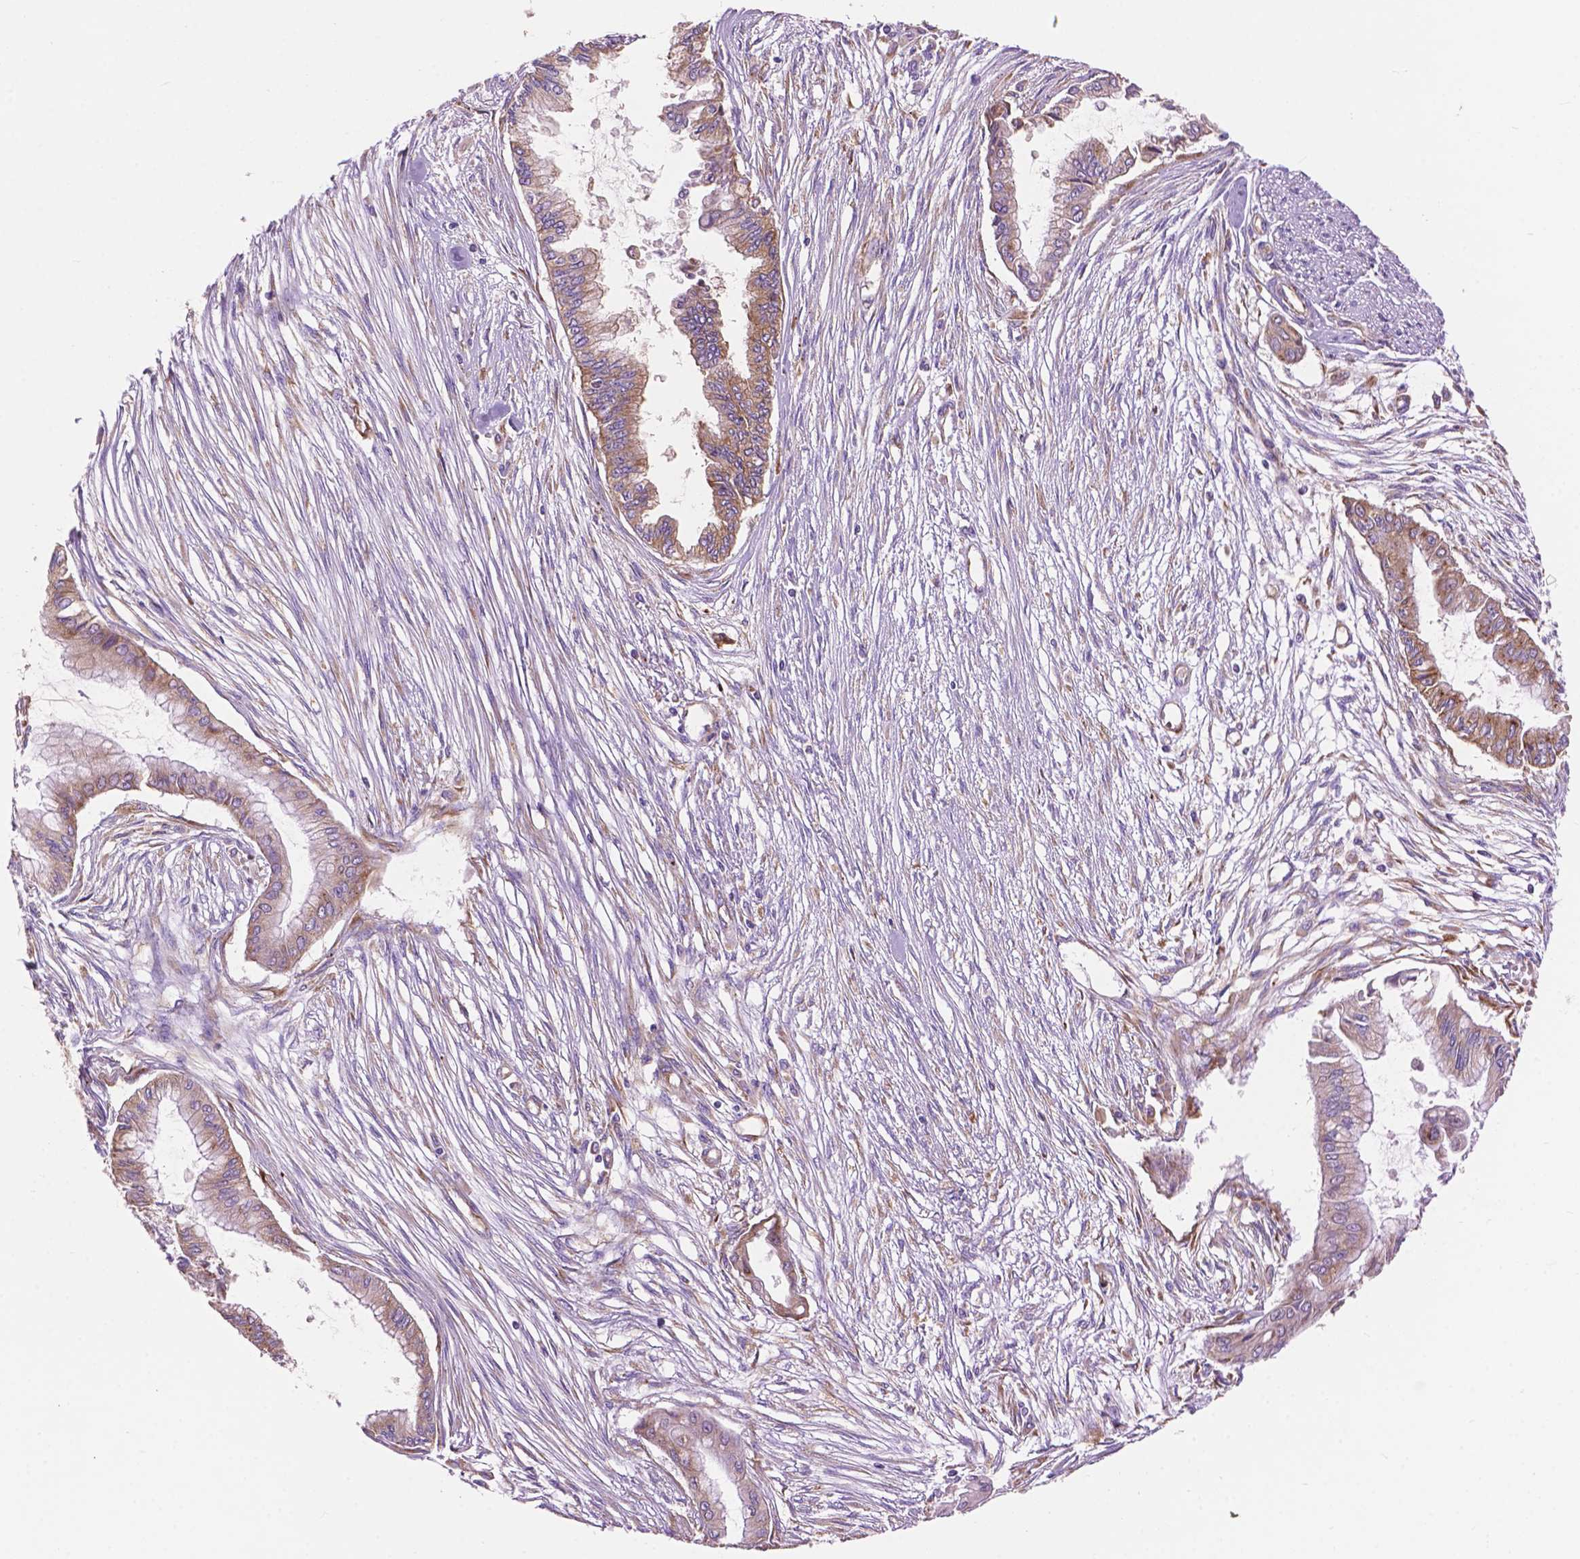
{"staining": {"intensity": "moderate", "quantity": ">75%", "location": "cytoplasmic/membranous"}, "tissue": "pancreatic cancer", "cell_type": "Tumor cells", "image_type": "cancer", "snomed": [{"axis": "morphology", "description": "Adenocarcinoma, NOS"}, {"axis": "topography", "description": "Pancreas"}], "caption": "Approximately >75% of tumor cells in human pancreatic cancer display moderate cytoplasmic/membranous protein positivity as visualized by brown immunohistochemical staining.", "gene": "RPL37A", "patient": {"sex": "female", "age": 68}}